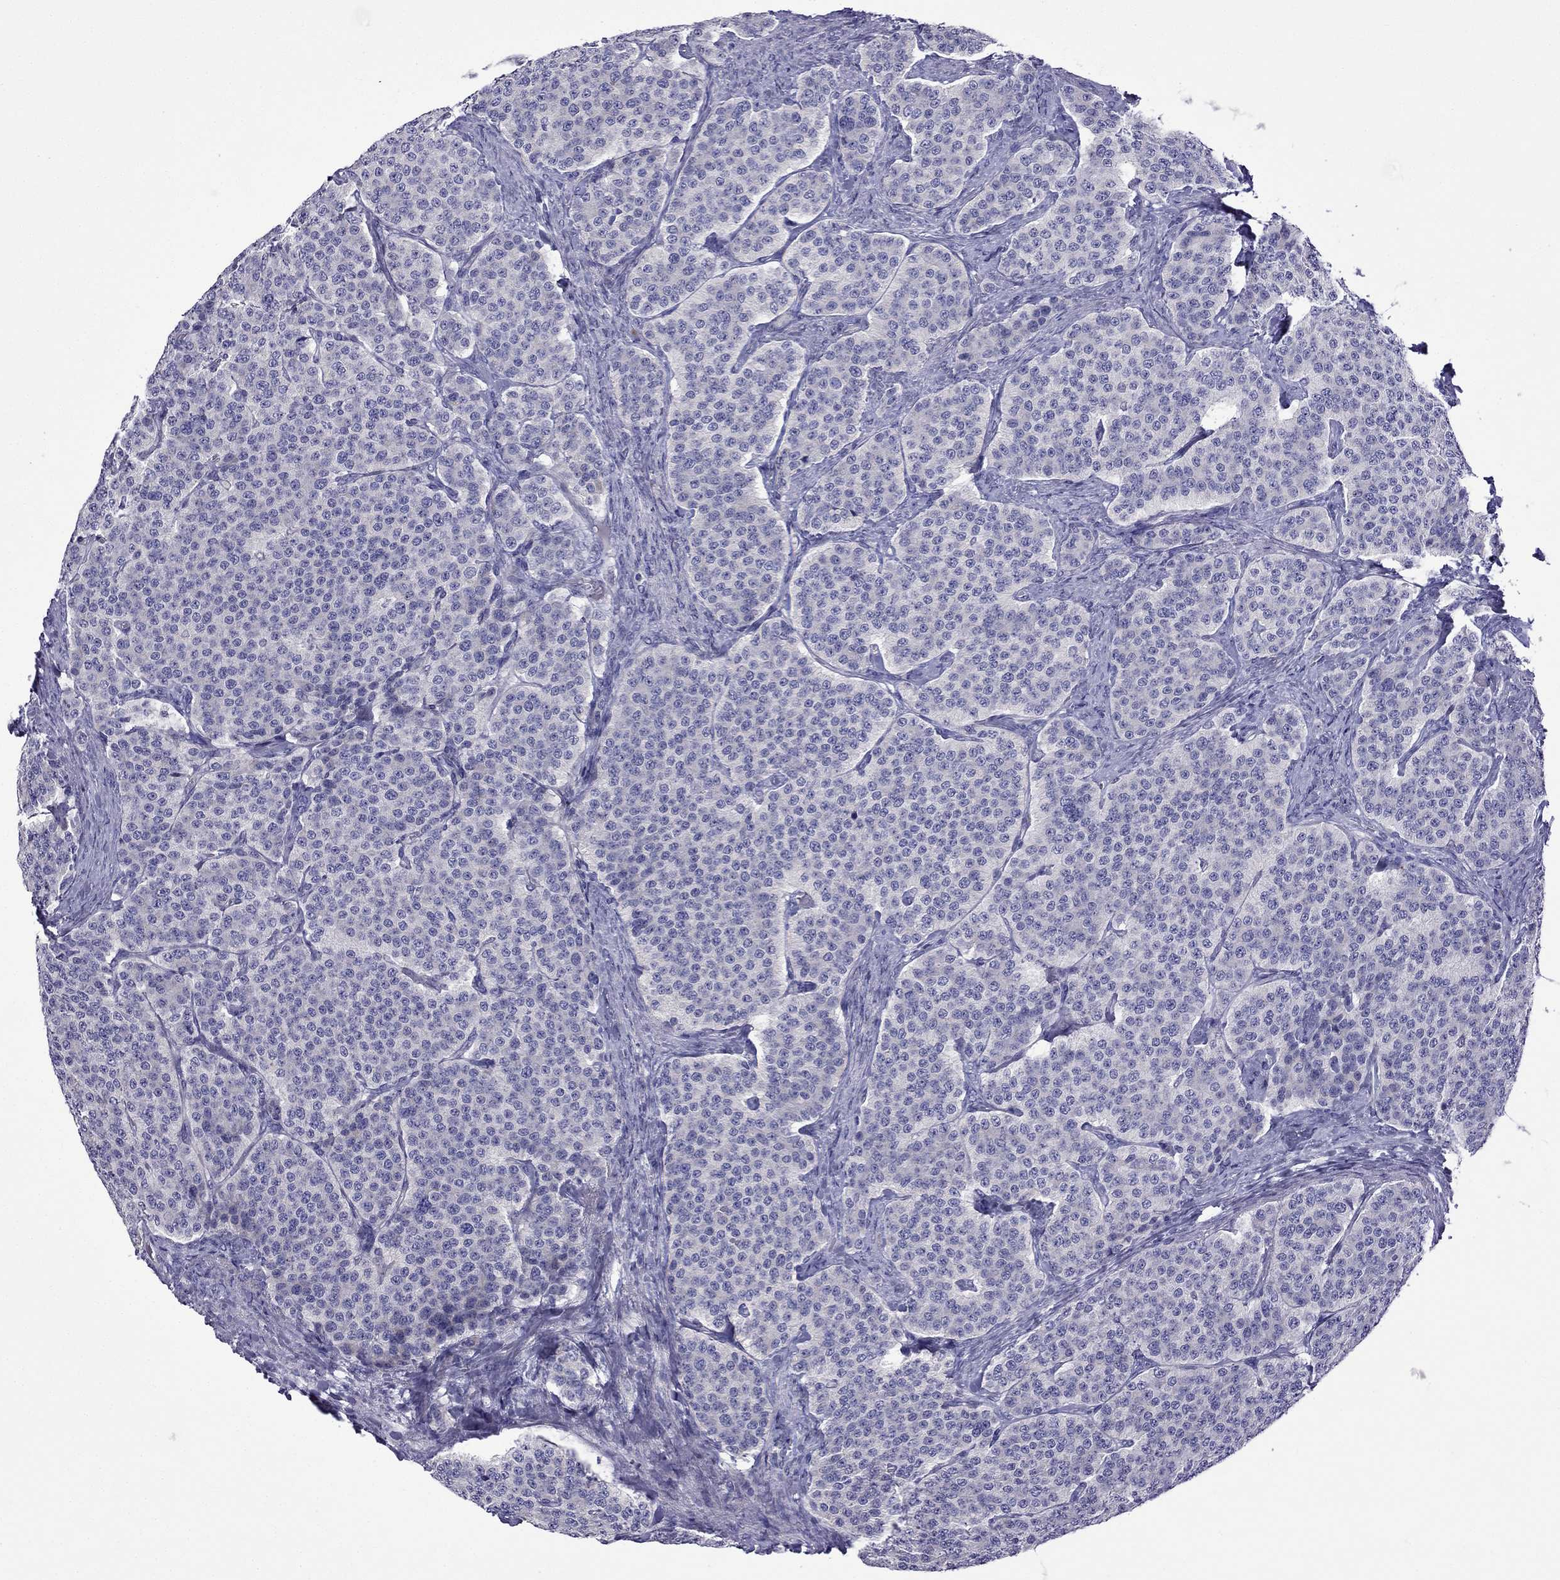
{"staining": {"intensity": "negative", "quantity": "none", "location": "none"}, "tissue": "carcinoid", "cell_type": "Tumor cells", "image_type": "cancer", "snomed": [{"axis": "morphology", "description": "Carcinoid, malignant, NOS"}, {"axis": "topography", "description": "Small intestine"}], "caption": "Malignant carcinoid was stained to show a protein in brown. There is no significant positivity in tumor cells.", "gene": "PATE1", "patient": {"sex": "female", "age": 58}}